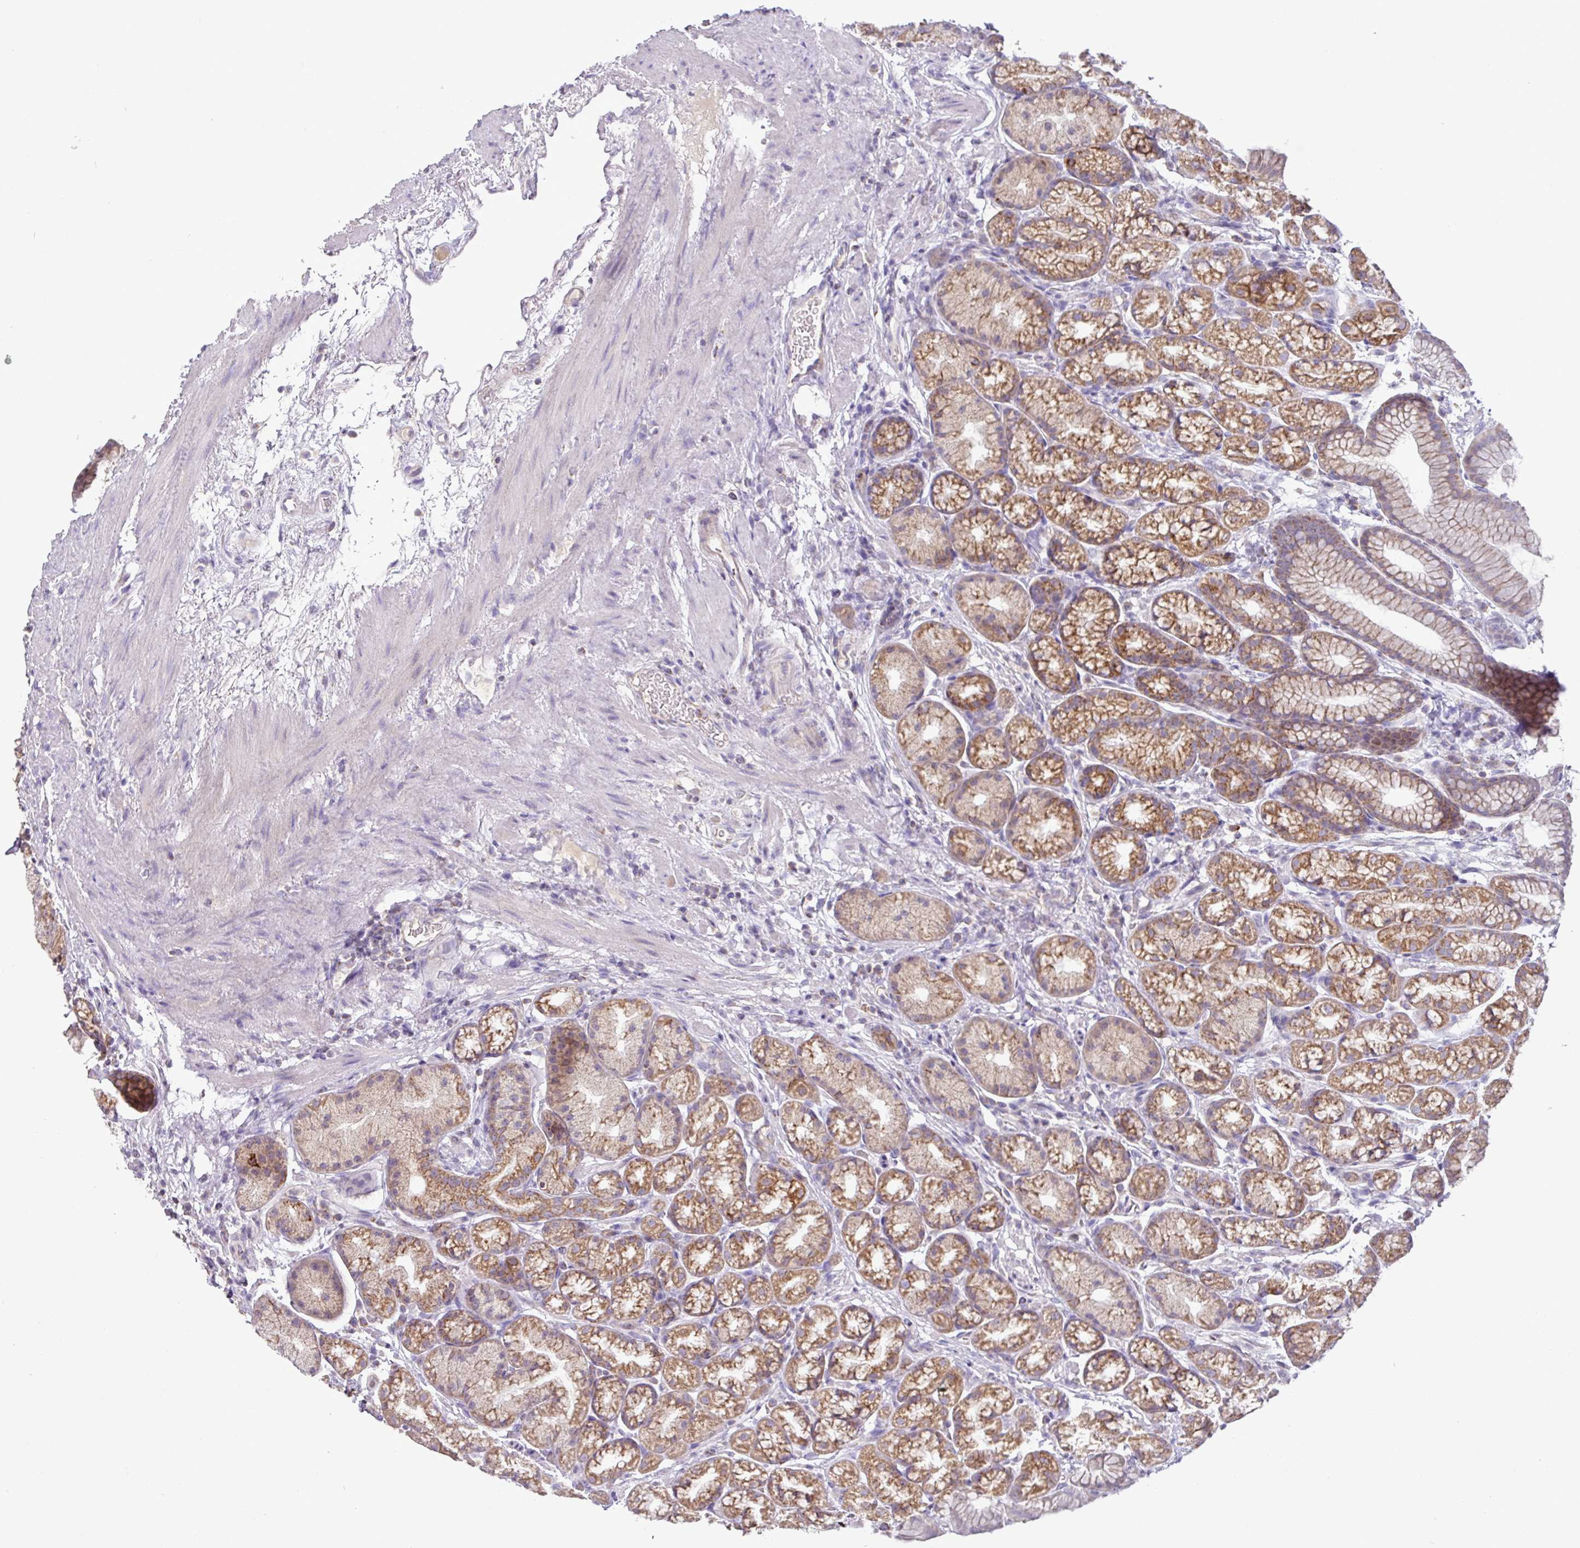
{"staining": {"intensity": "moderate", "quantity": "25%-75%", "location": "cytoplasmic/membranous"}, "tissue": "stomach", "cell_type": "Glandular cells", "image_type": "normal", "snomed": [{"axis": "morphology", "description": "Normal tissue, NOS"}, {"axis": "topography", "description": "Stomach, lower"}], "caption": "Approximately 25%-75% of glandular cells in normal stomach exhibit moderate cytoplasmic/membranous protein staining as visualized by brown immunohistochemical staining.", "gene": "TRAPPC1", "patient": {"sex": "male", "age": 67}}